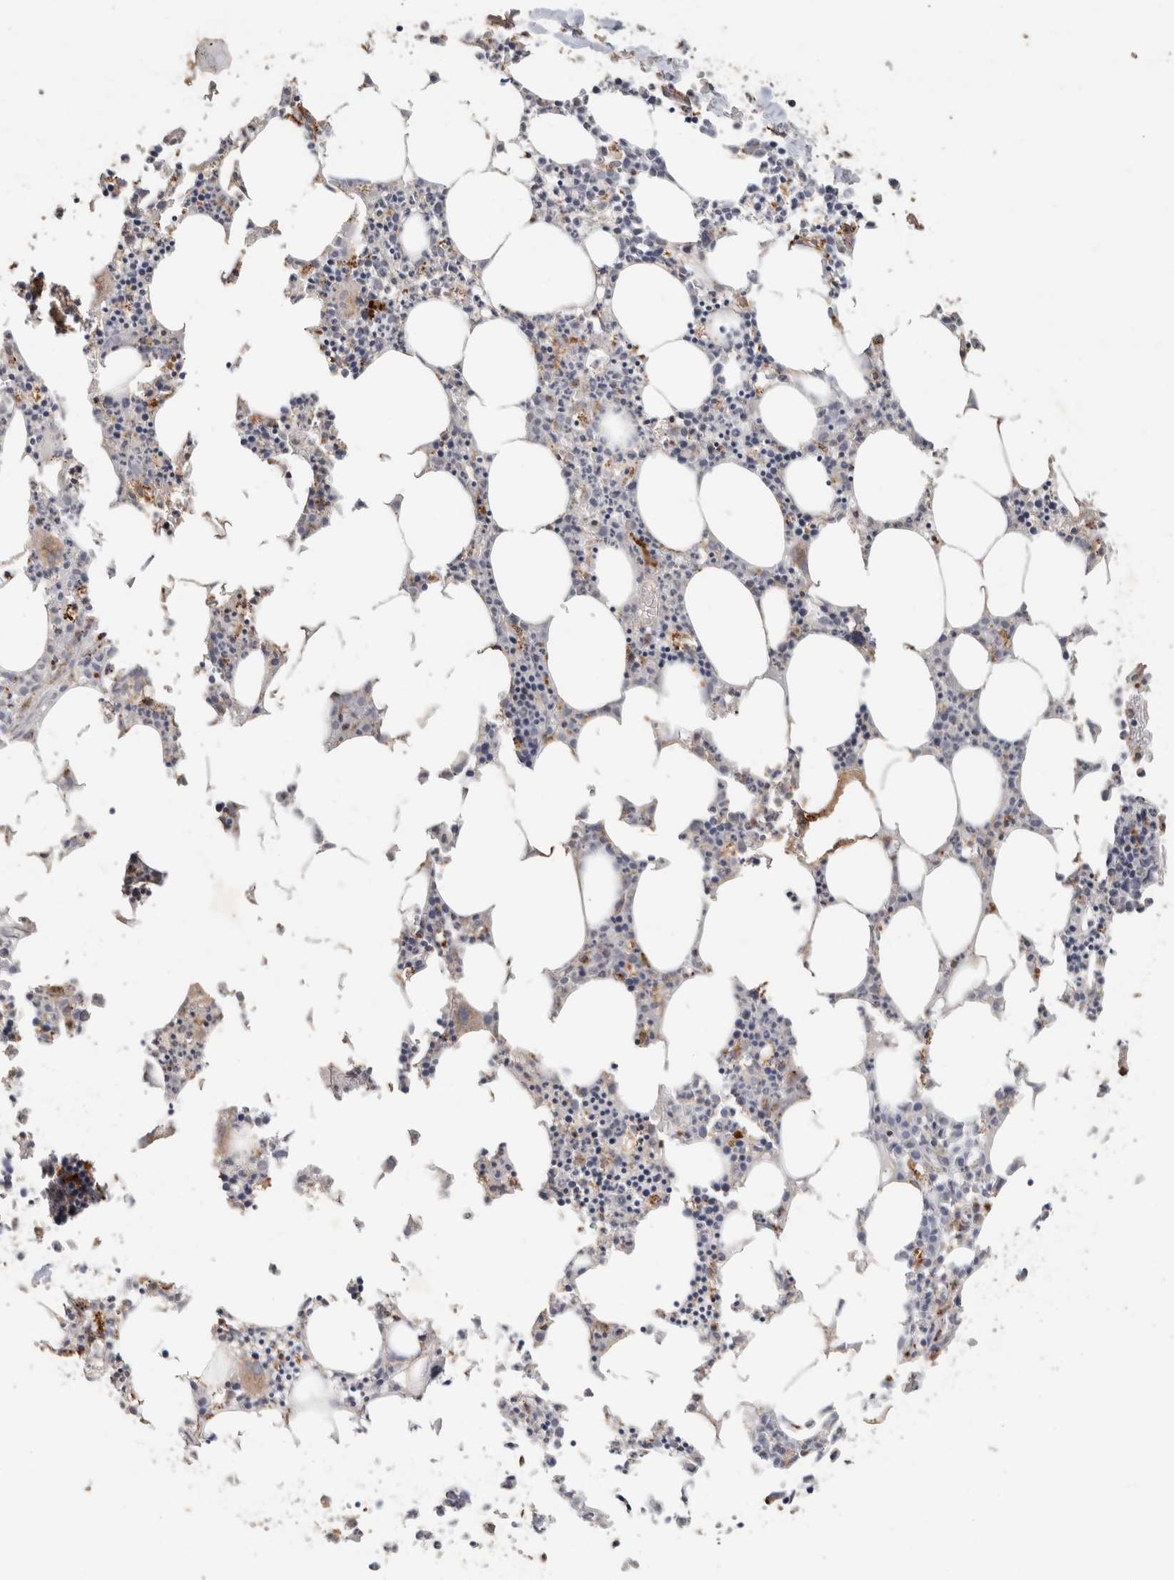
{"staining": {"intensity": "moderate", "quantity": "<25%", "location": "cytoplasmic/membranous"}, "tissue": "bone marrow", "cell_type": "Hematopoietic cells", "image_type": "normal", "snomed": [{"axis": "morphology", "description": "Normal tissue, NOS"}, {"axis": "morphology", "description": "Inflammation, NOS"}, {"axis": "topography", "description": "Bone marrow"}], "caption": "IHC (DAB (3,3'-diaminobenzidine)) staining of benign bone marrow reveals moderate cytoplasmic/membranous protein expression in about <25% of hematopoietic cells.", "gene": "ARSA", "patient": {"sex": "female", "age": 62}}